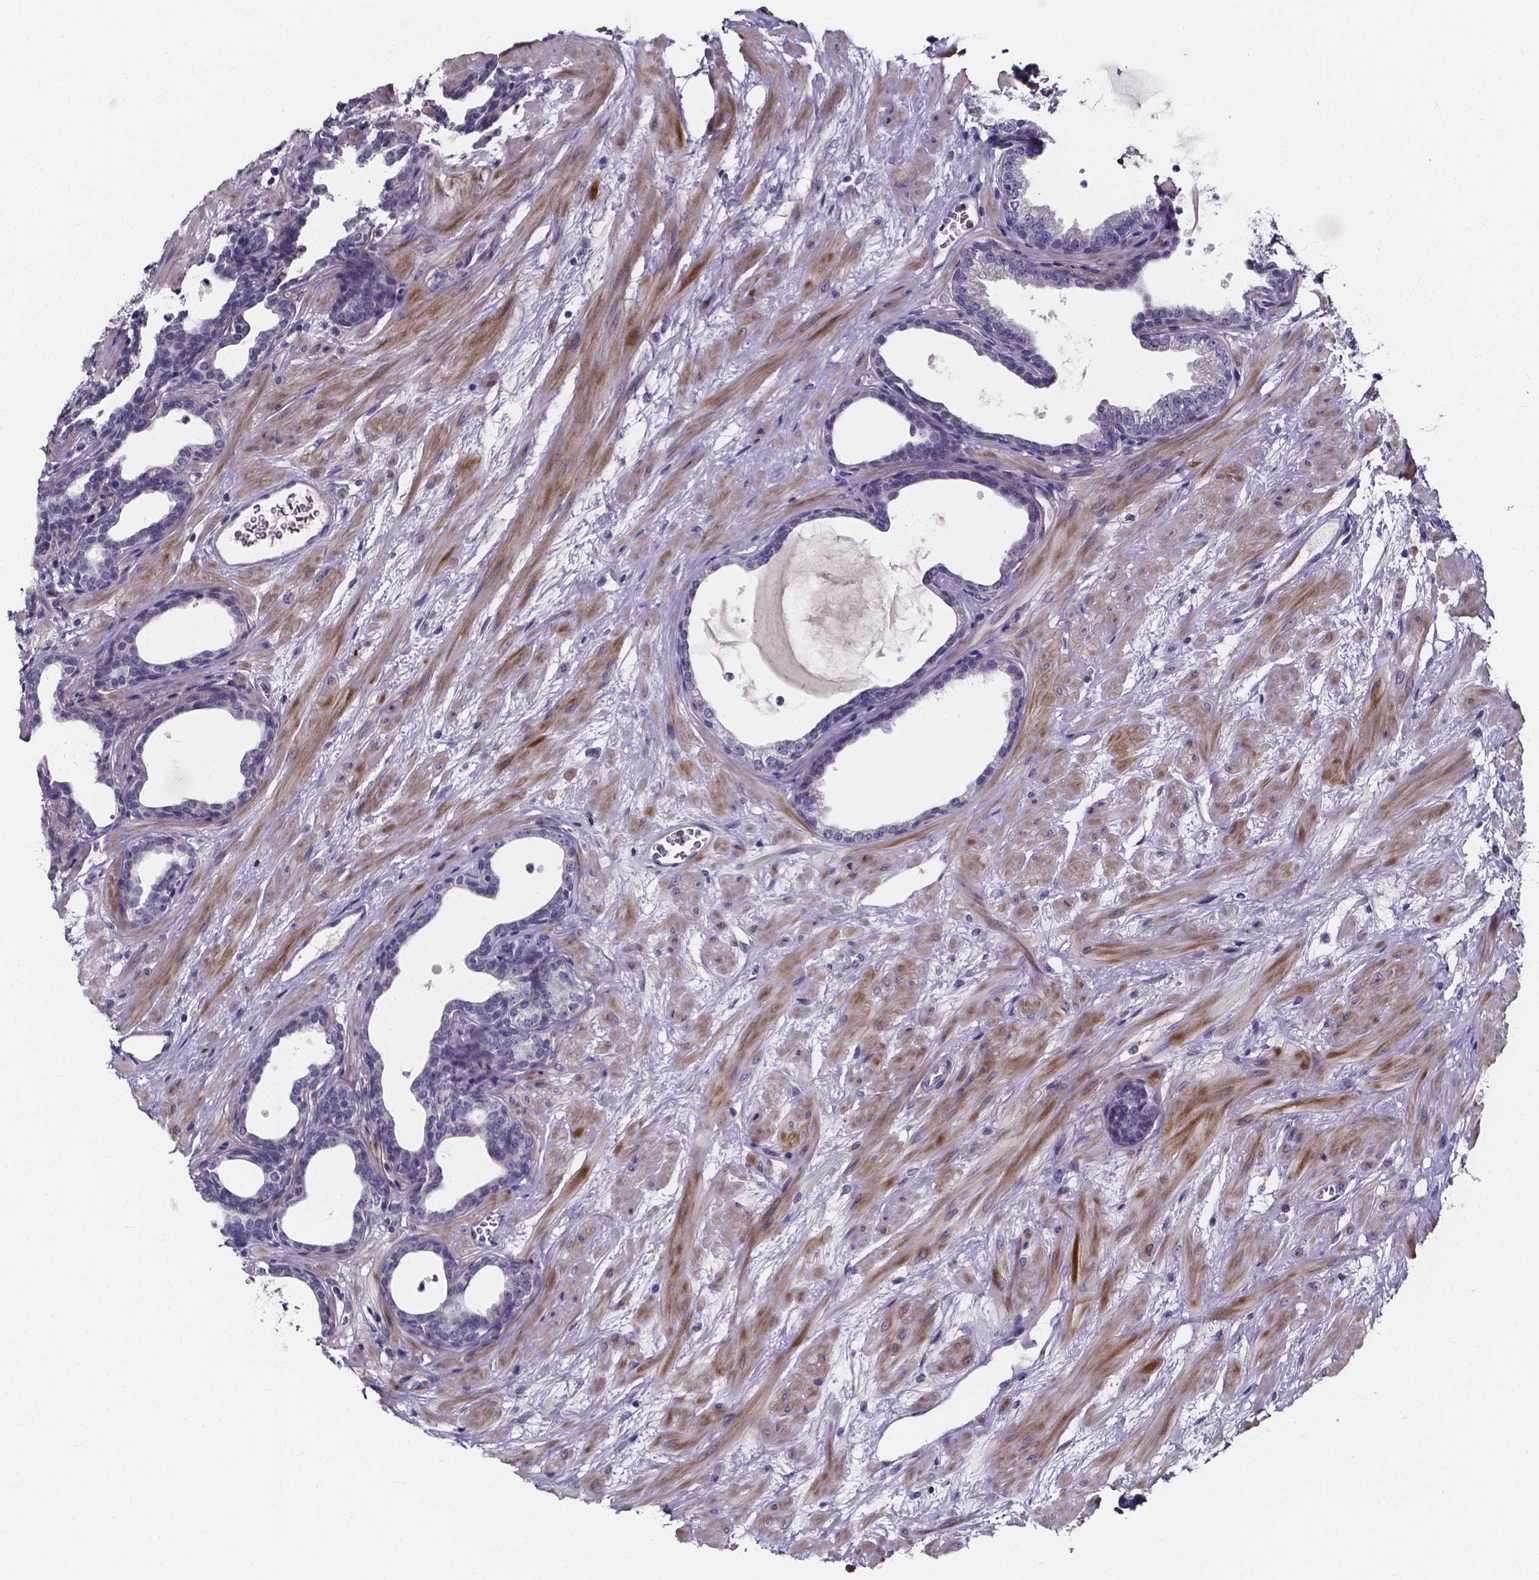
{"staining": {"intensity": "negative", "quantity": "none", "location": "none"}, "tissue": "prostate", "cell_type": "Glandular cells", "image_type": "normal", "snomed": [{"axis": "morphology", "description": "Normal tissue, NOS"}, {"axis": "topography", "description": "Prostate"}], "caption": "Immunohistochemical staining of normal human prostate displays no significant expression in glandular cells.", "gene": "SPOCD1", "patient": {"sex": "male", "age": 37}}